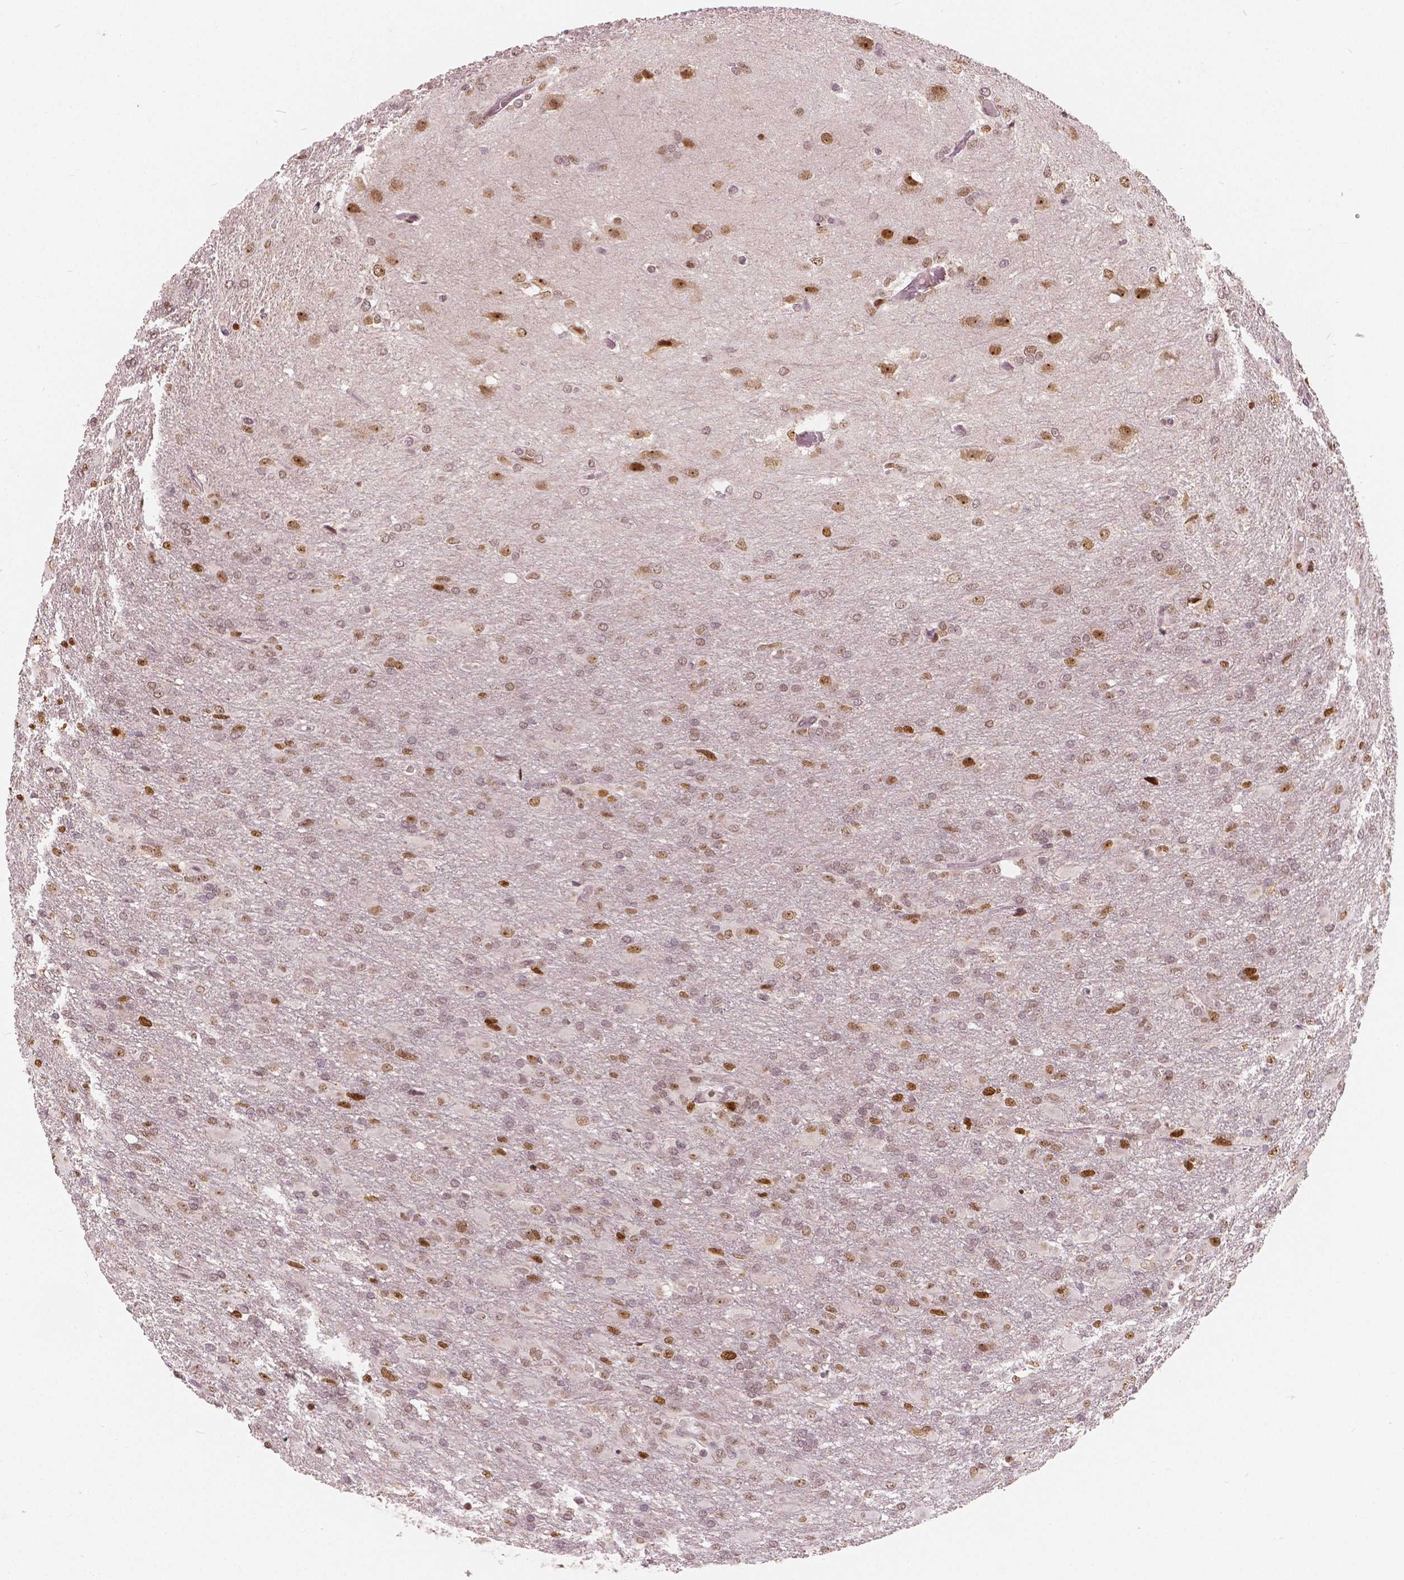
{"staining": {"intensity": "moderate", "quantity": "25%-75%", "location": "nuclear"}, "tissue": "glioma", "cell_type": "Tumor cells", "image_type": "cancer", "snomed": [{"axis": "morphology", "description": "Glioma, malignant, High grade"}, {"axis": "topography", "description": "Brain"}], "caption": "Immunohistochemical staining of human malignant glioma (high-grade) displays medium levels of moderate nuclear protein expression in about 25%-75% of tumor cells. Nuclei are stained in blue.", "gene": "NSD2", "patient": {"sex": "male", "age": 68}}